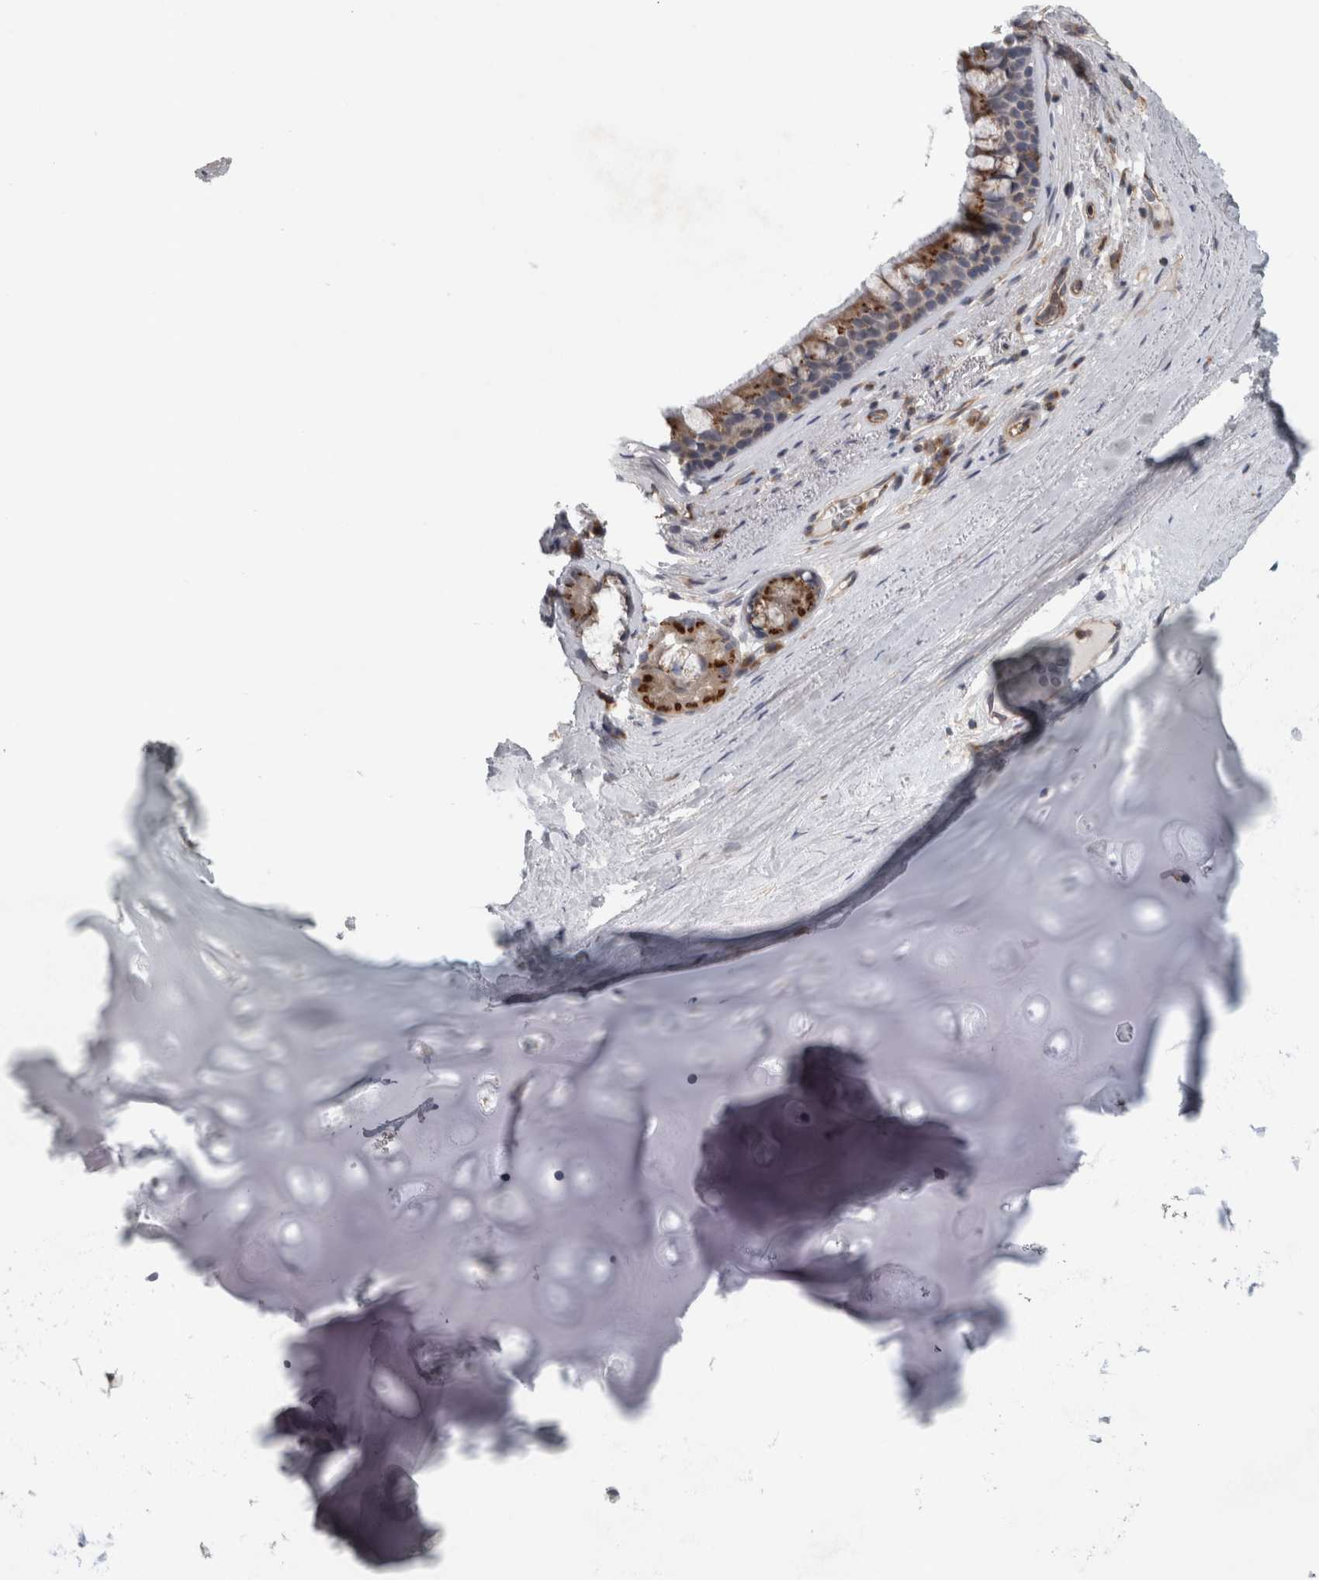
{"staining": {"intensity": "moderate", "quantity": ">75%", "location": "cytoplasmic/membranous"}, "tissue": "bronchus", "cell_type": "Respiratory epithelial cells", "image_type": "normal", "snomed": [{"axis": "morphology", "description": "Normal tissue, NOS"}, {"axis": "topography", "description": "Cartilage tissue"}], "caption": "The immunohistochemical stain highlights moderate cytoplasmic/membranous staining in respiratory epithelial cells of normal bronchus.", "gene": "PEX6", "patient": {"sex": "female", "age": 63}}